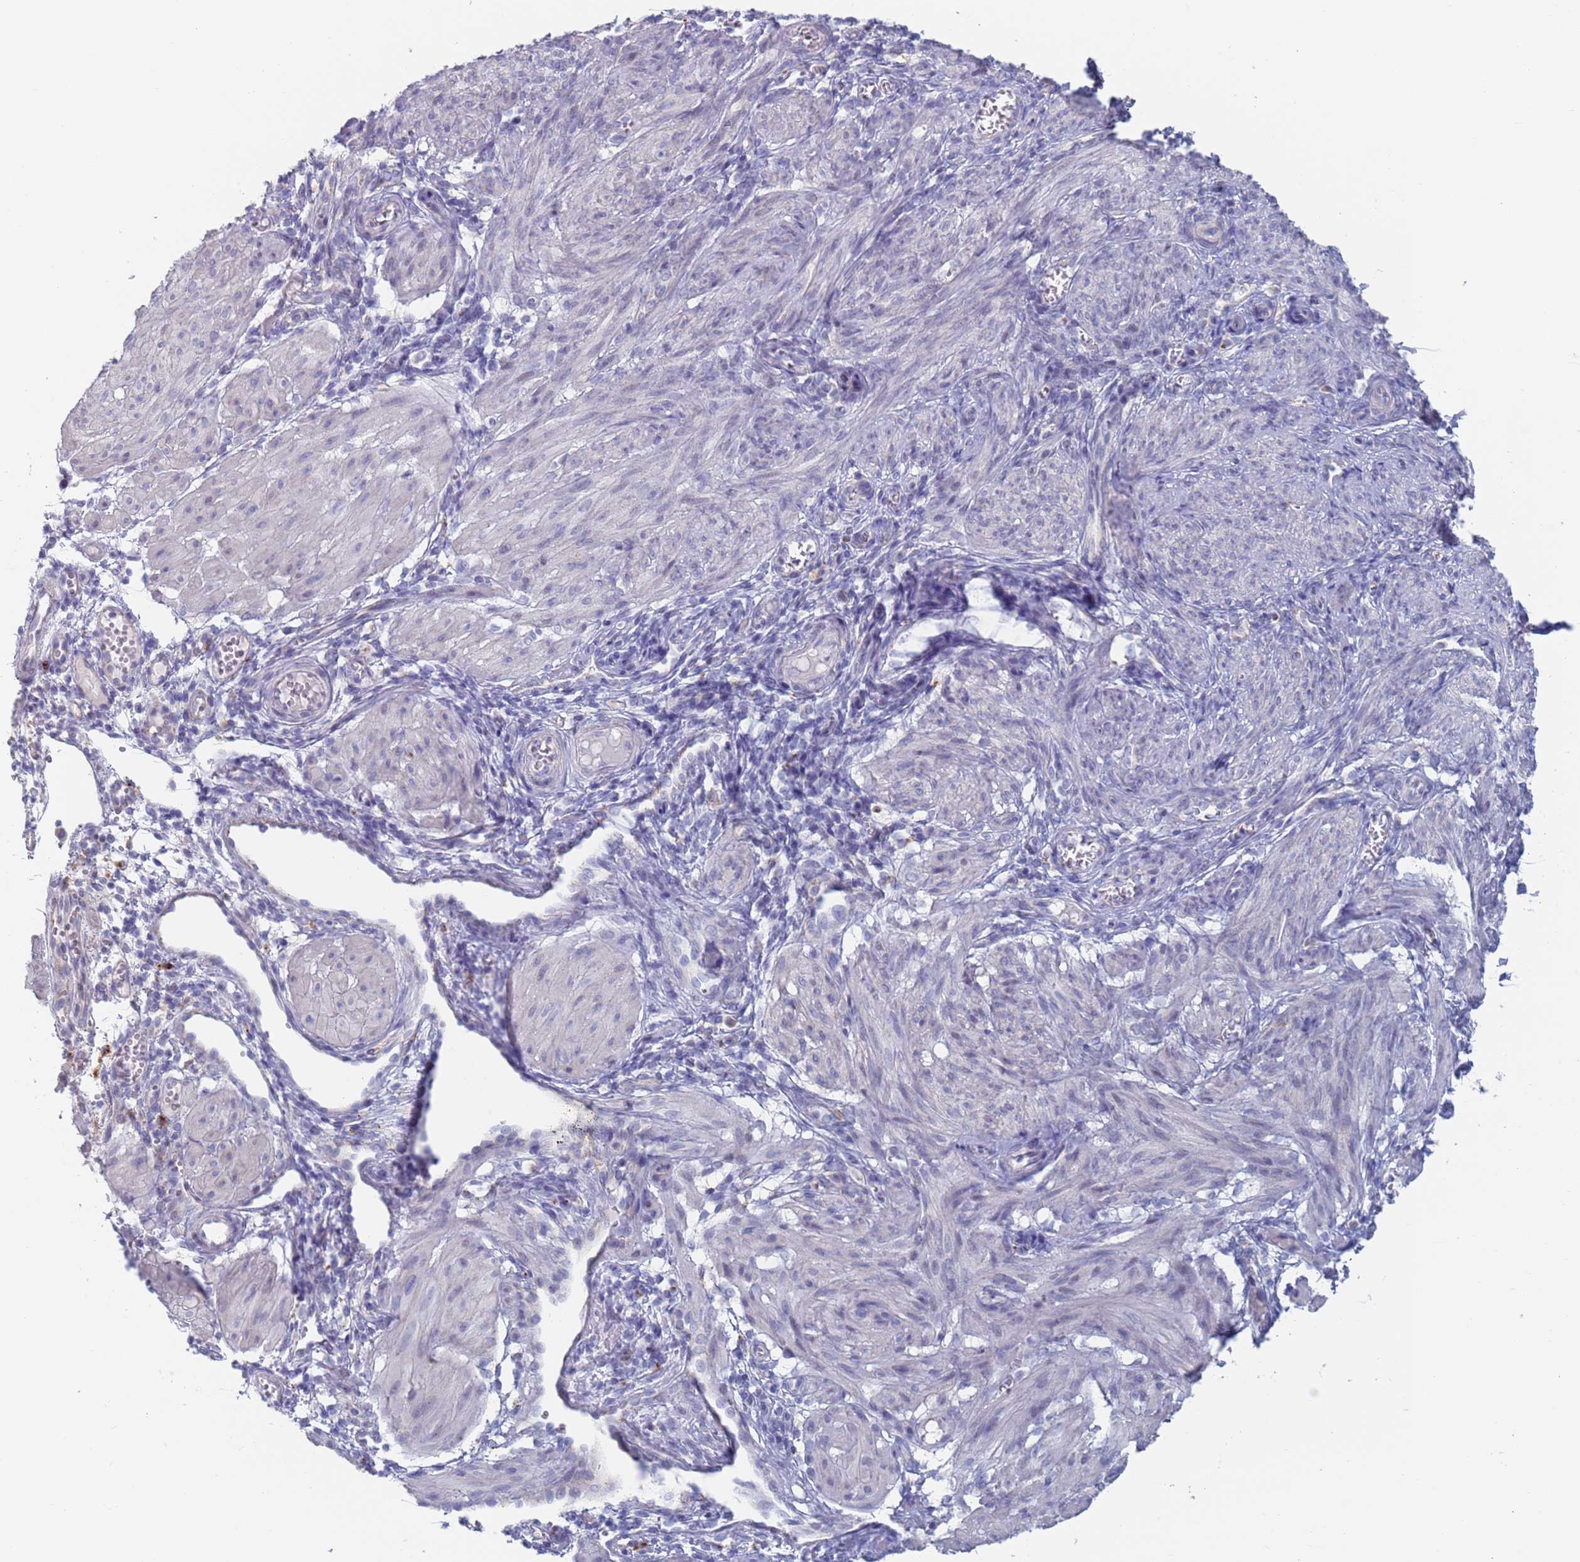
{"staining": {"intensity": "negative", "quantity": "none", "location": "none"}, "tissue": "smooth muscle", "cell_type": "Smooth muscle cells", "image_type": "normal", "snomed": [{"axis": "morphology", "description": "Normal tissue, NOS"}, {"axis": "topography", "description": "Smooth muscle"}], "caption": "Unremarkable smooth muscle was stained to show a protein in brown. There is no significant positivity in smooth muscle cells. (DAB (3,3'-diaminobenzidine) IHC, high magnification).", "gene": "FUCA1", "patient": {"sex": "female", "age": 39}}